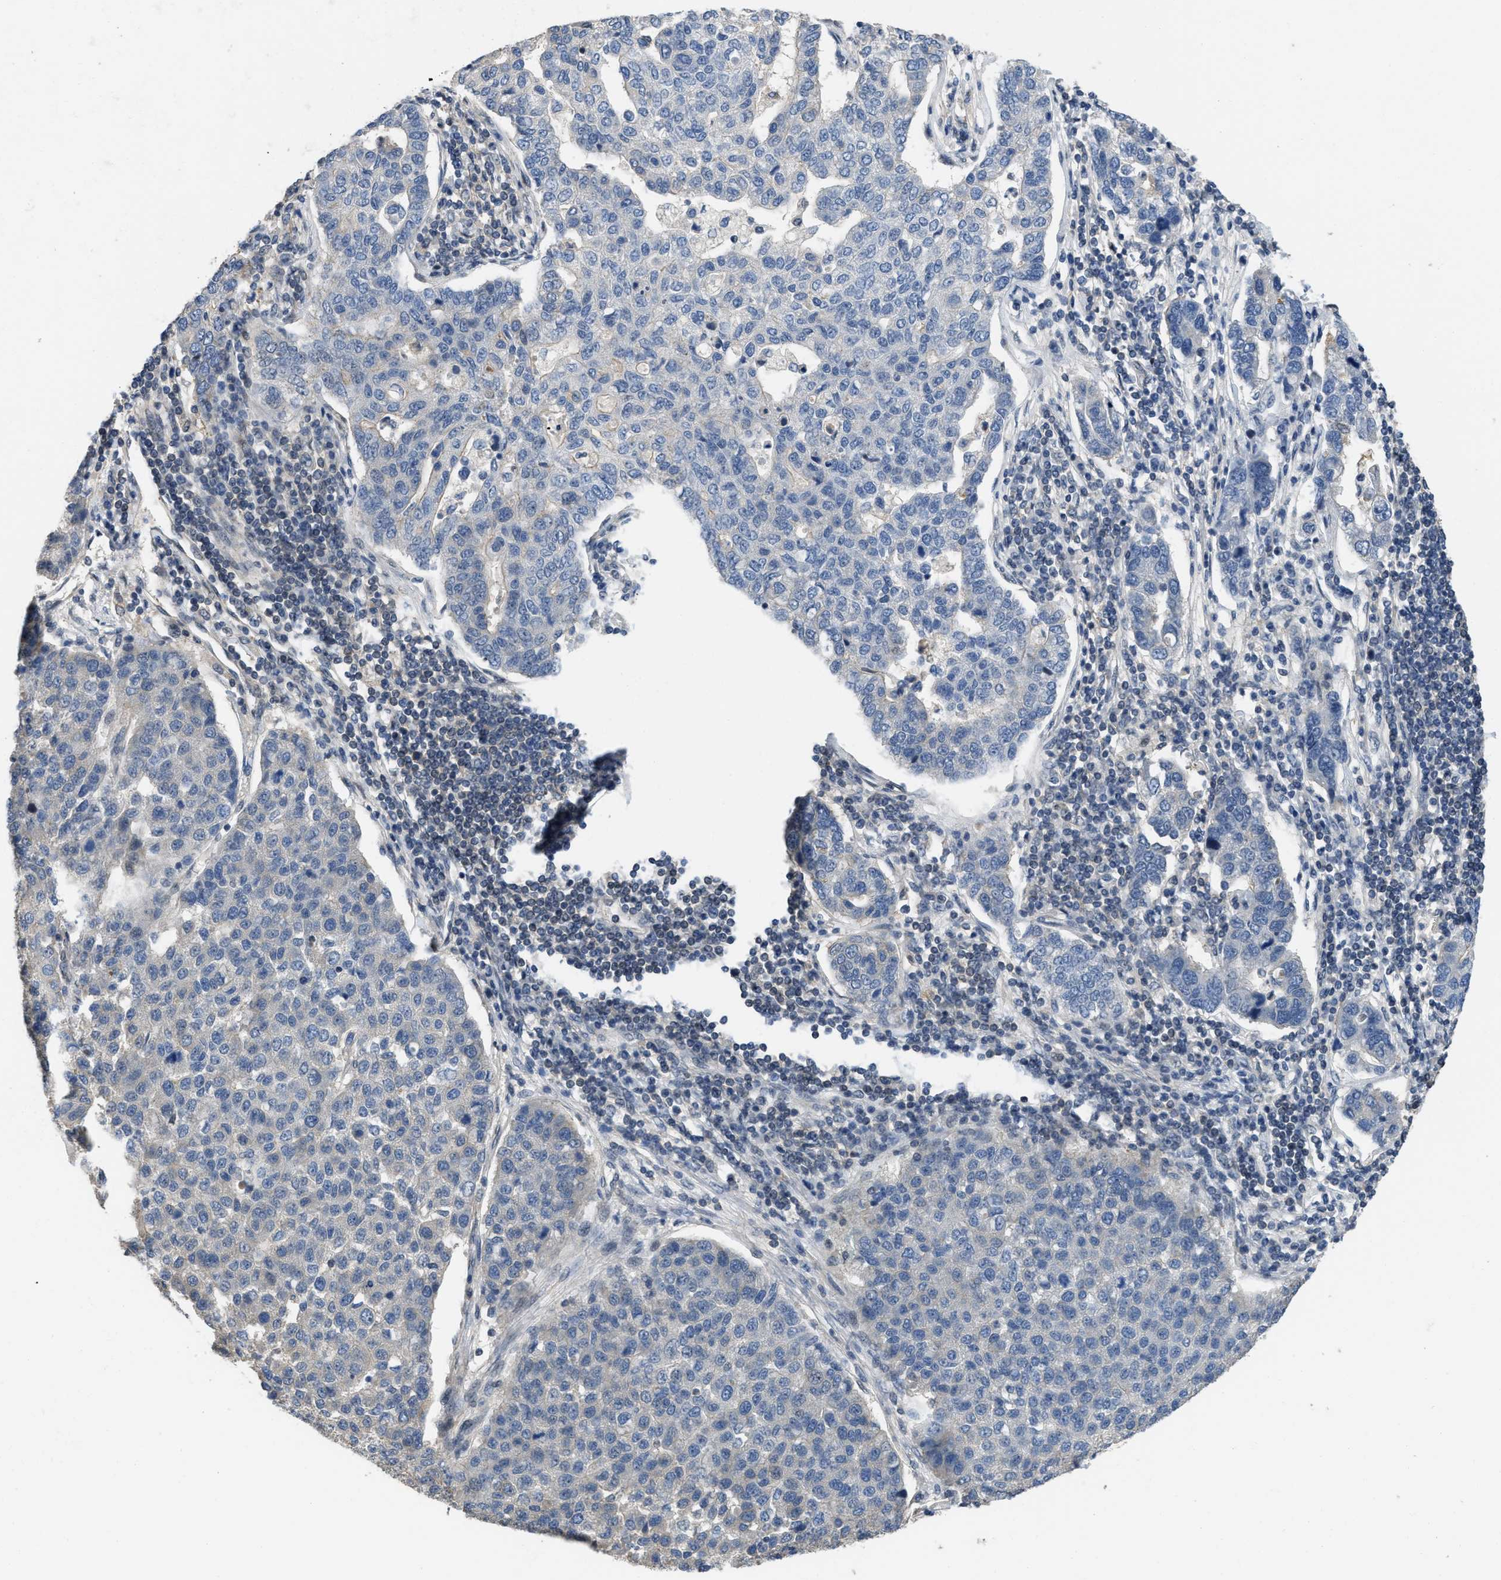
{"staining": {"intensity": "negative", "quantity": "none", "location": "none"}, "tissue": "pancreatic cancer", "cell_type": "Tumor cells", "image_type": "cancer", "snomed": [{"axis": "morphology", "description": "Adenocarcinoma, NOS"}, {"axis": "topography", "description": "Pancreas"}], "caption": "Pancreatic cancer stained for a protein using immunohistochemistry (IHC) demonstrates no positivity tumor cells.", "gene": "TES", "patient": {"sex": "female", "age": 61}}